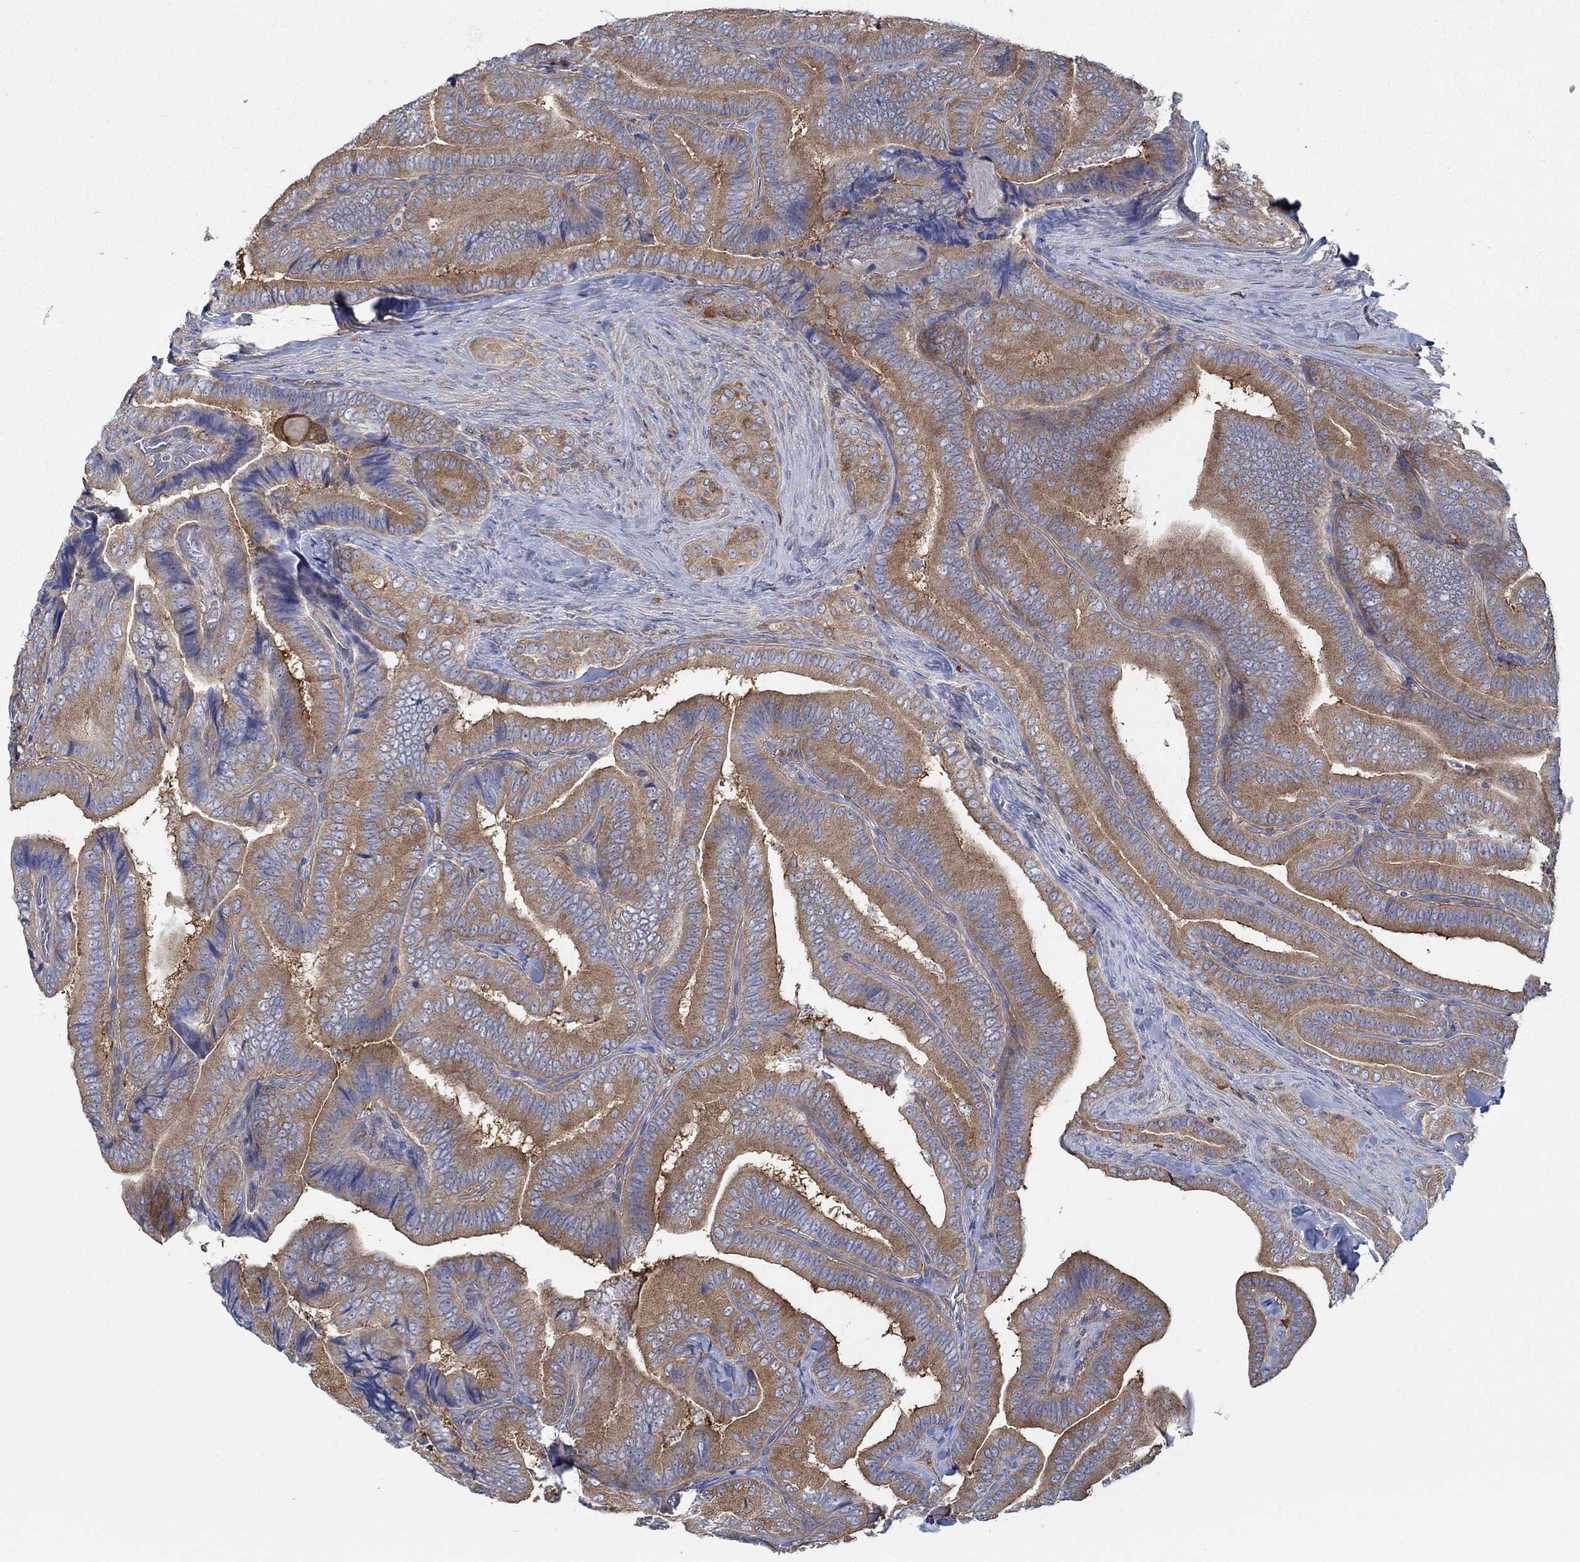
{"staining": {"intensity": "strong", "quantity": ">75%", "location": "cytoplasmic/membranous"}, "tissue": "thyroid cancer", "cell_type": "Tumor cells", "image_type": "cancer", "snomed": [{"axis": "morphology", "description": "Papillary adenocarcinoma, NOS"}, {"axis": "topography", "description": "Thyroid gland"}], "caption": "Strong cytoplasmic/membranous protein staining is identified in about >75% of tumor cells in thyroid papillary adenocarcinoma.", "gene": "SPAG9", "patient": {"sex": "male", "age": 61}}